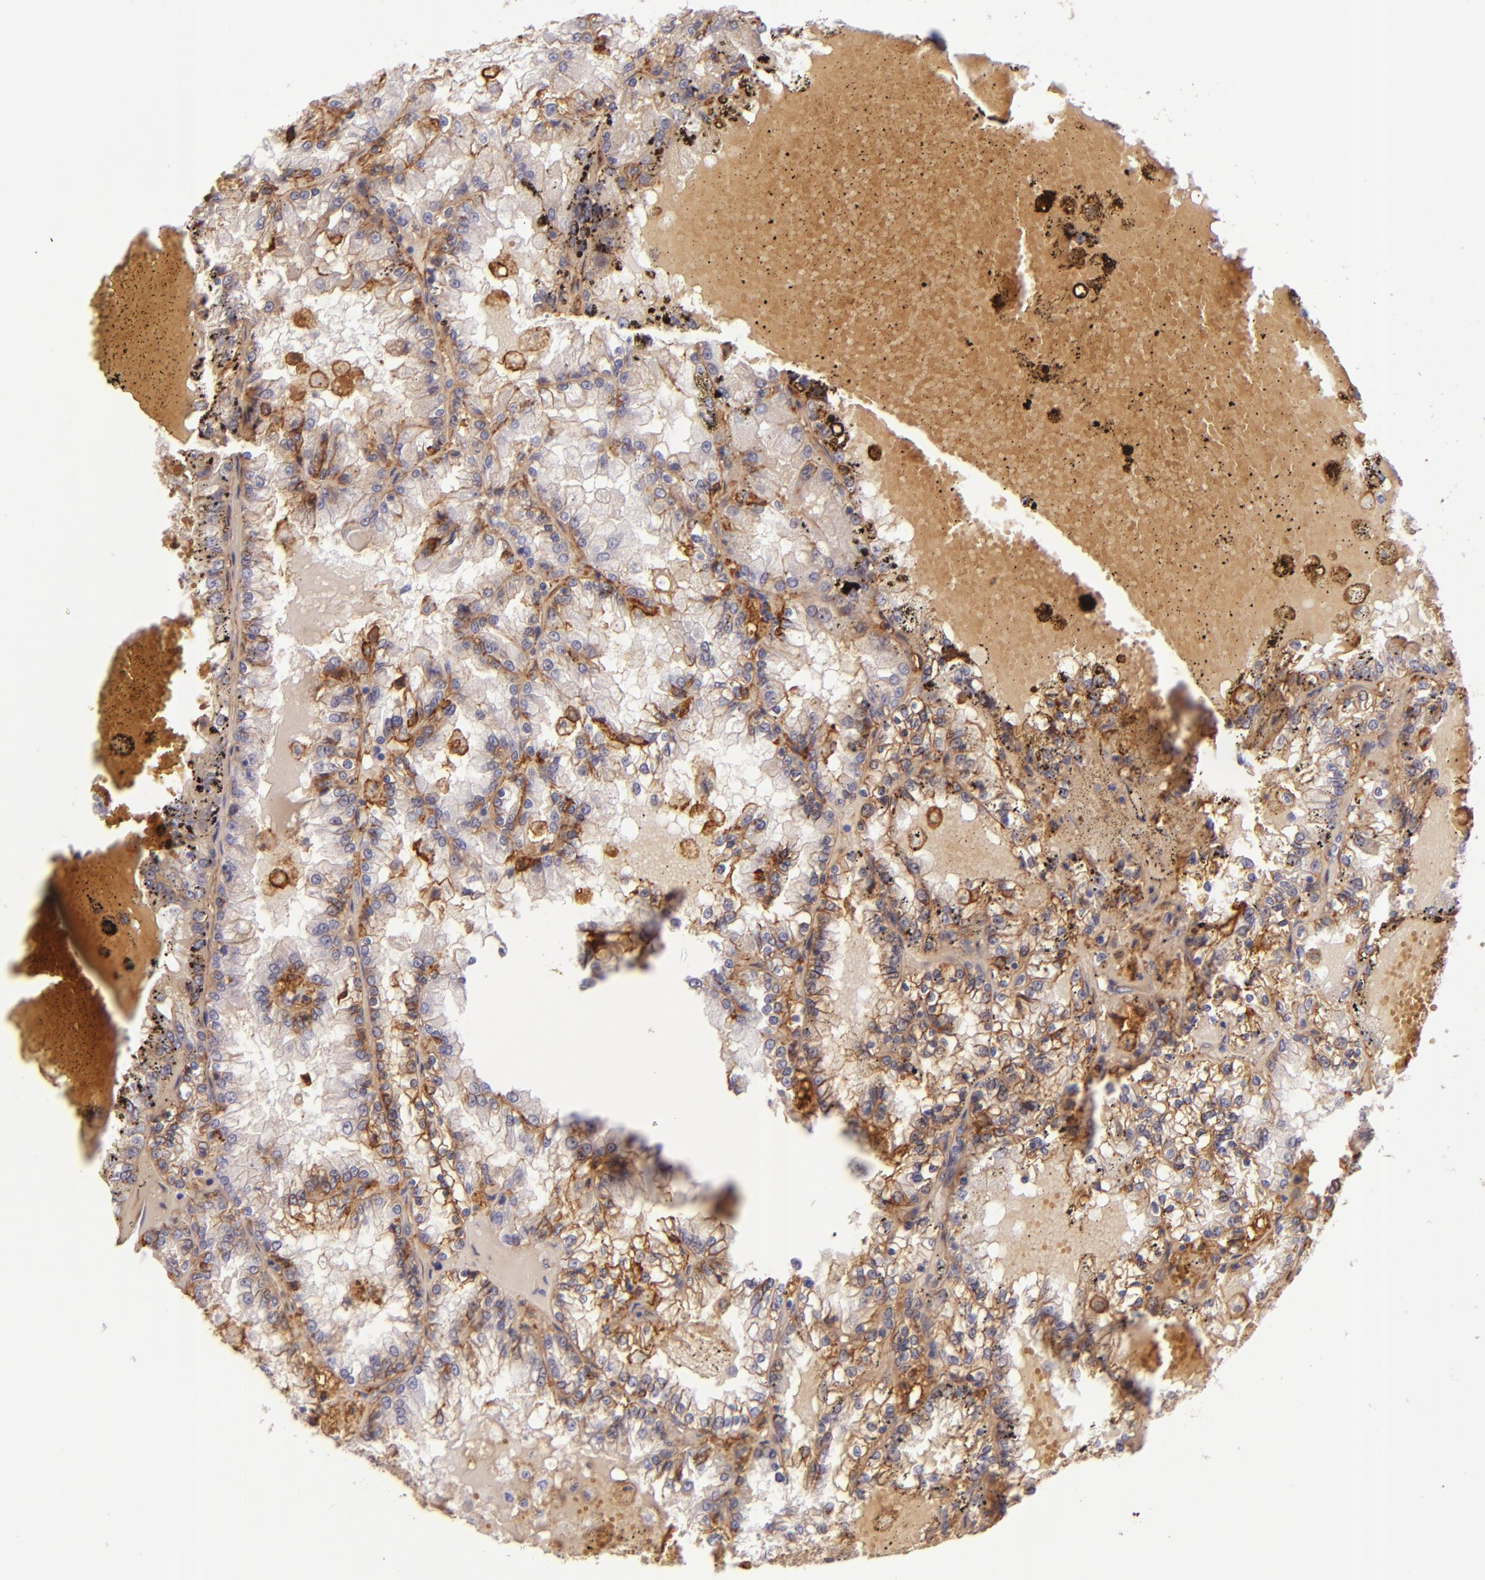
{"staining": {"intensity": "weak", "quantity": "<25%", "location": "cytoplasmic/membranous"}, "tissue": "renal cancer", "cell_type": "Tumor cells", "image_type": "cancer", "snomed": [{"axis": "morphology", "description": "Adenocarcinoma, NOS"}, {"axis": "topography", "description": "Kidney"}], "caption": "This is an IHC photomicrograph of renal adenocarcinoma. There is no expression in tumor cells.", "gene": "CD9", "patient": {"sex": "female", "age": 56}}